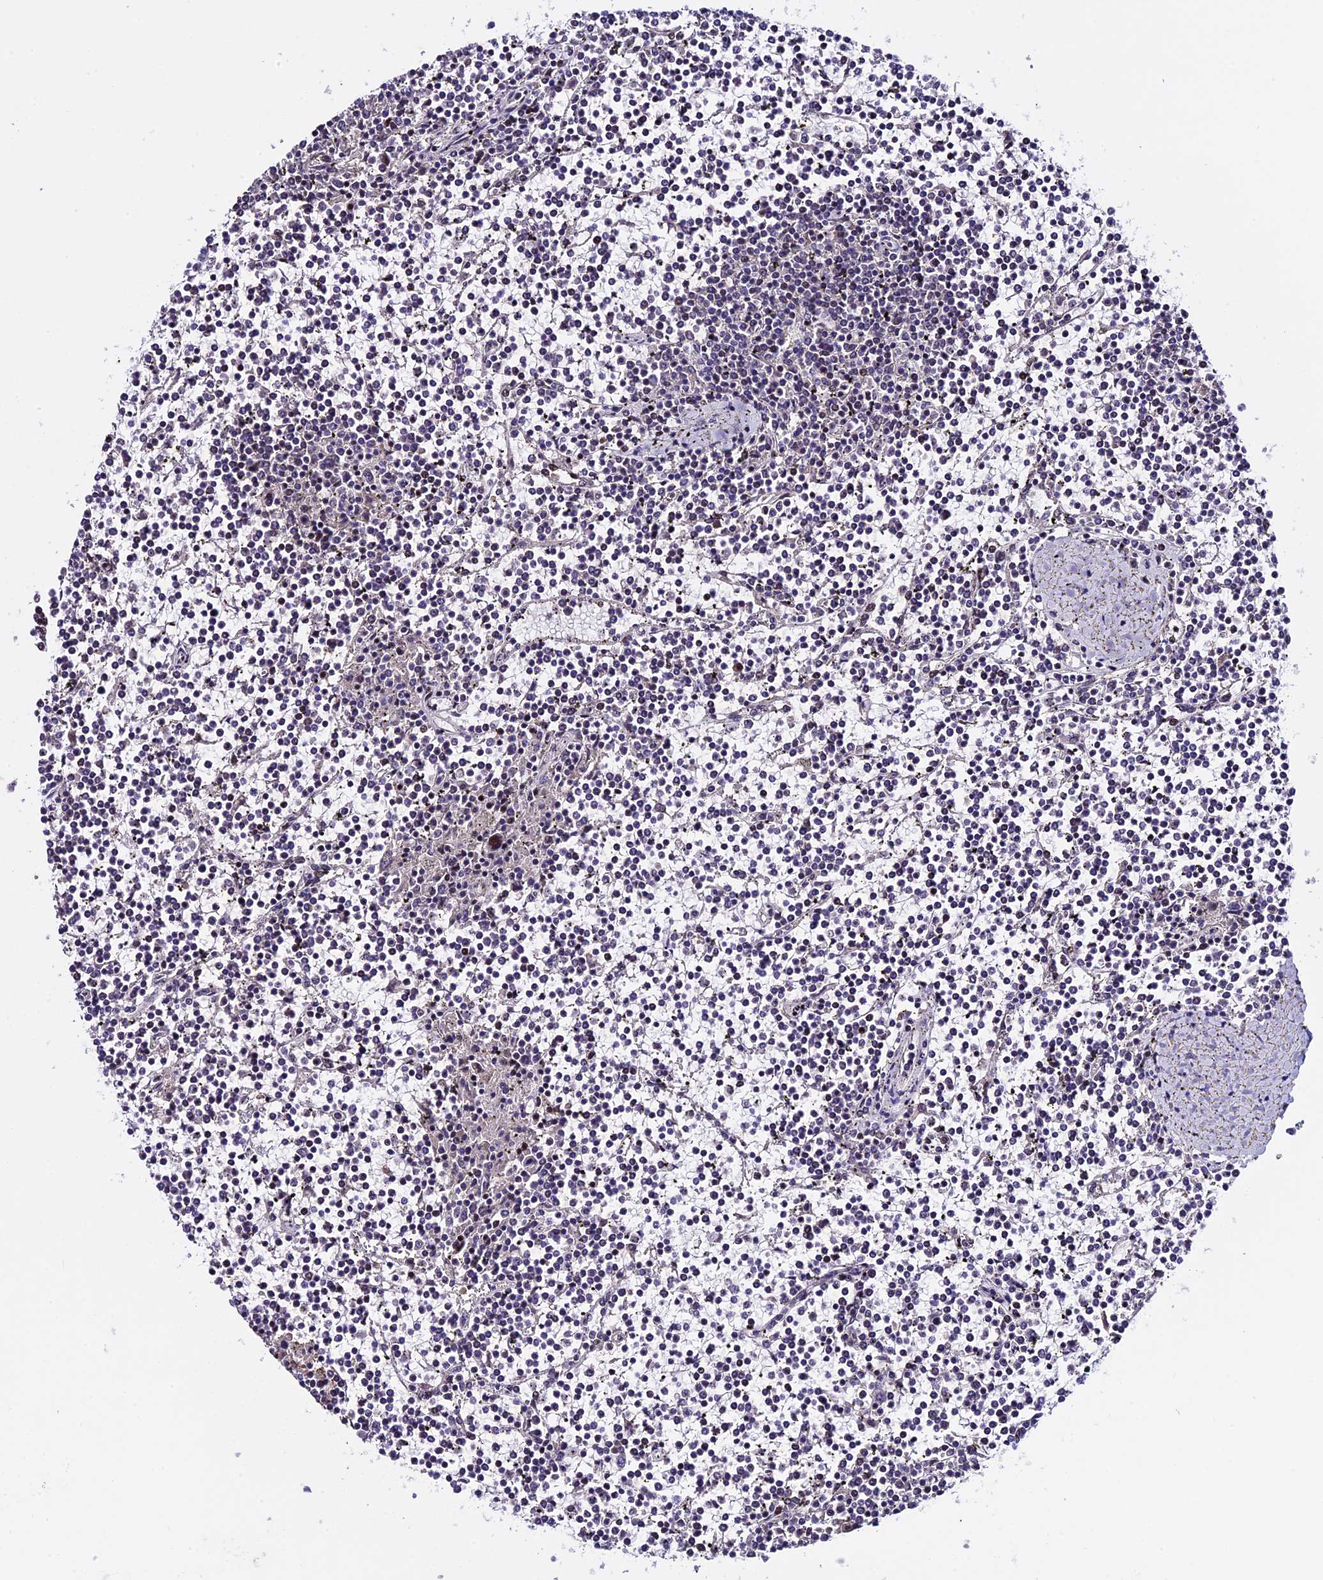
{"staining": {"intensity": "negative", "quantity": "none", "location": "none"}, "tissue": "lymphoma", "cell_type": "Tumor cells", "image_type": "cancer", "snomed": [{"axis": "morphology", "description": "Malignant lymphoma, non-Hodgkin's type, Low grade"}, {"axis": "topography", "description": "Spleen"}], "caption": "DAB (3,3'-diaminobenzidine) immunohistochemical staining of malignant lymphoma, non-Hodgkin's type (low-grade) exhibits no significant expression in tumor cells.", "gene": "TCP11L2", "patient": {"sex": "female", "age": 19}}